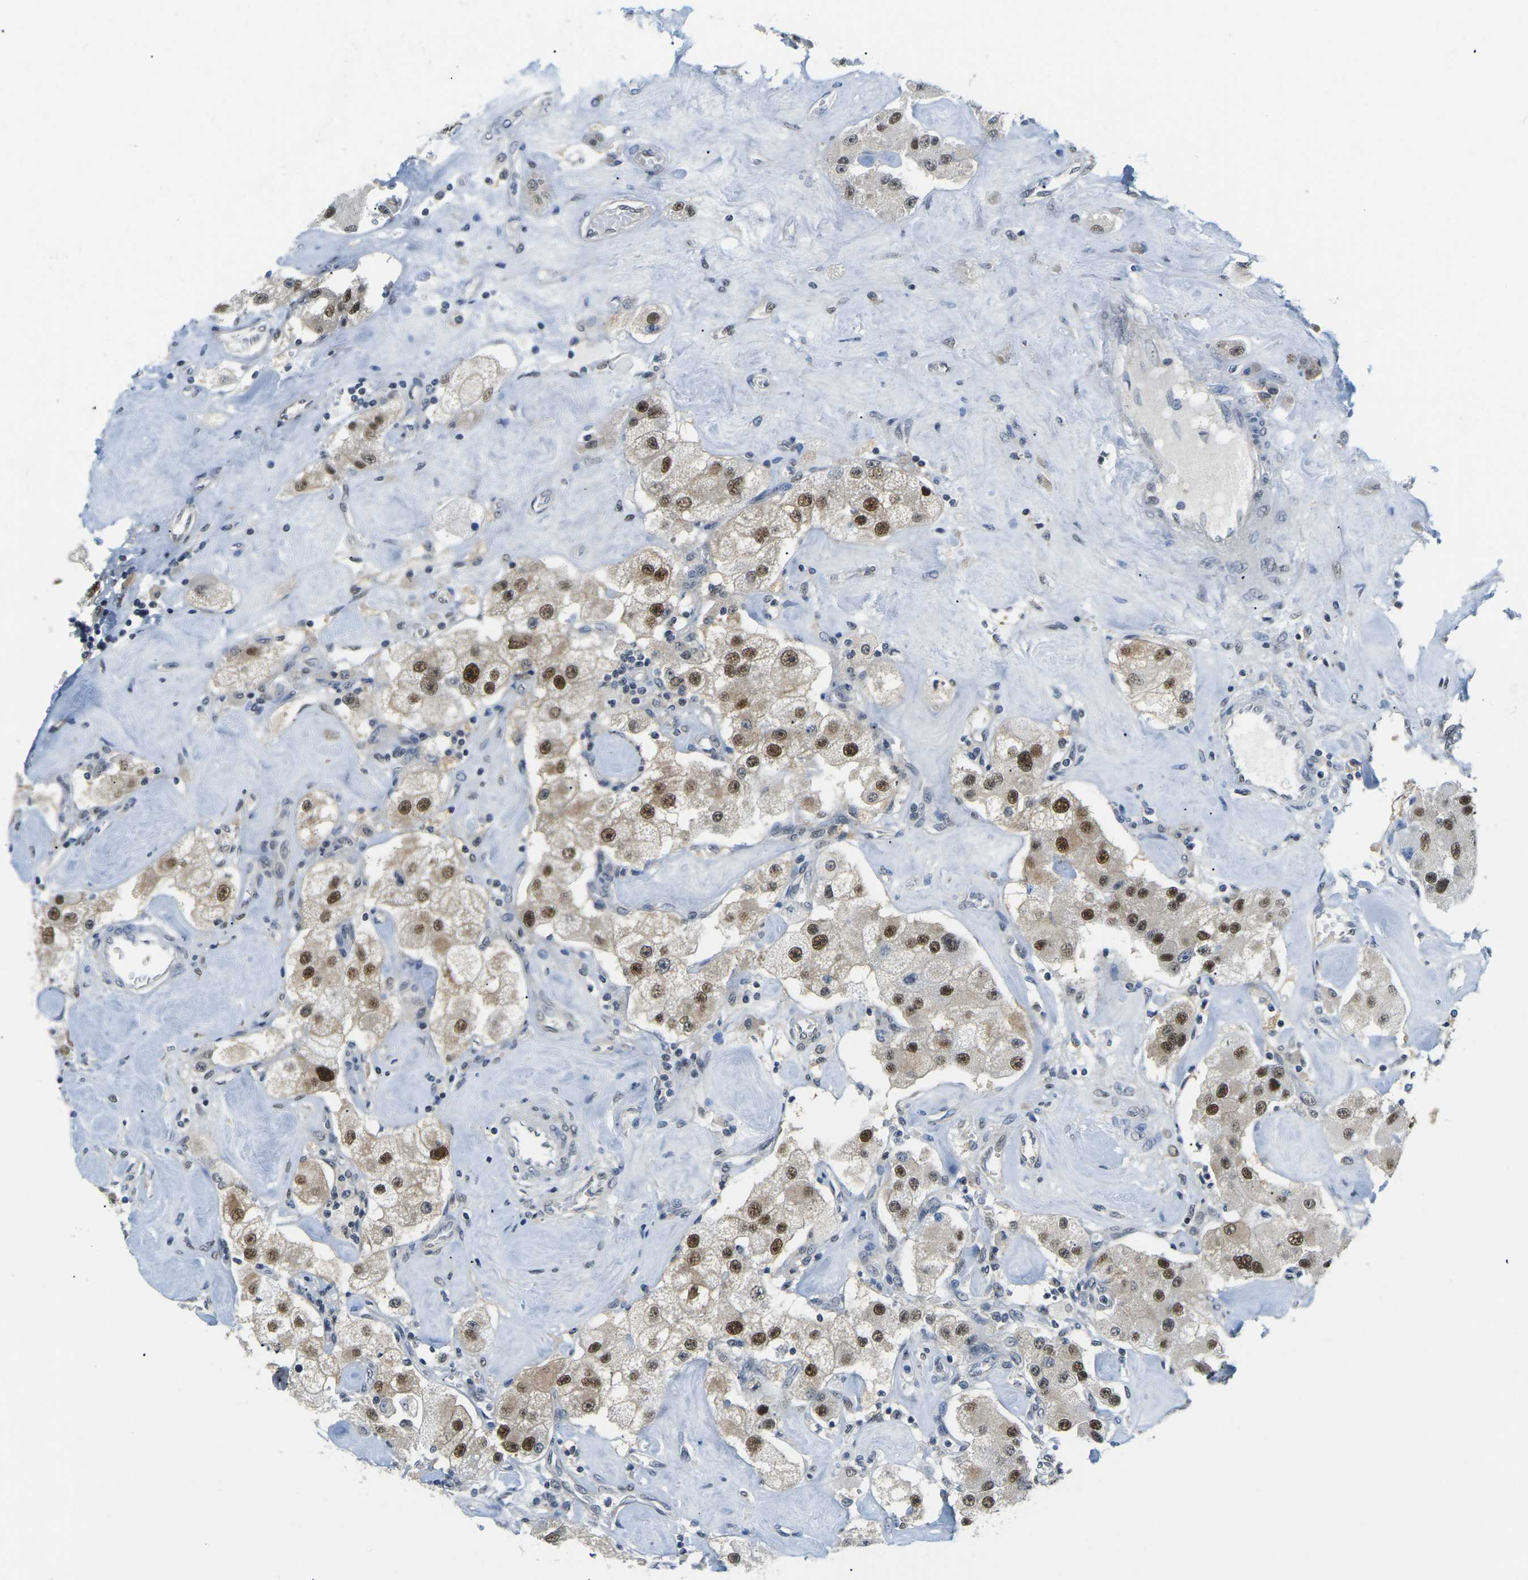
{"staining": {"intensity": "strong", "quantity": ">75%", "location": "nuclear"}, "tissue": "carcinoid", "cell_type": "Tumor cells", "image_type": "cancer", "snomed": [{"axis": "morphology", "description": "Carcinoid, malignant, NOS"}, {"axis": "topography", "description": "Pancreas"}], "caption": "Carcinoid (malignant) tissue exhibits strong nuclear expression in approximately >75% of tumor cells, visualized by immunohistochemistry.", "gene": "UBA7", "patient": {"sex": "male", "age": 41}}